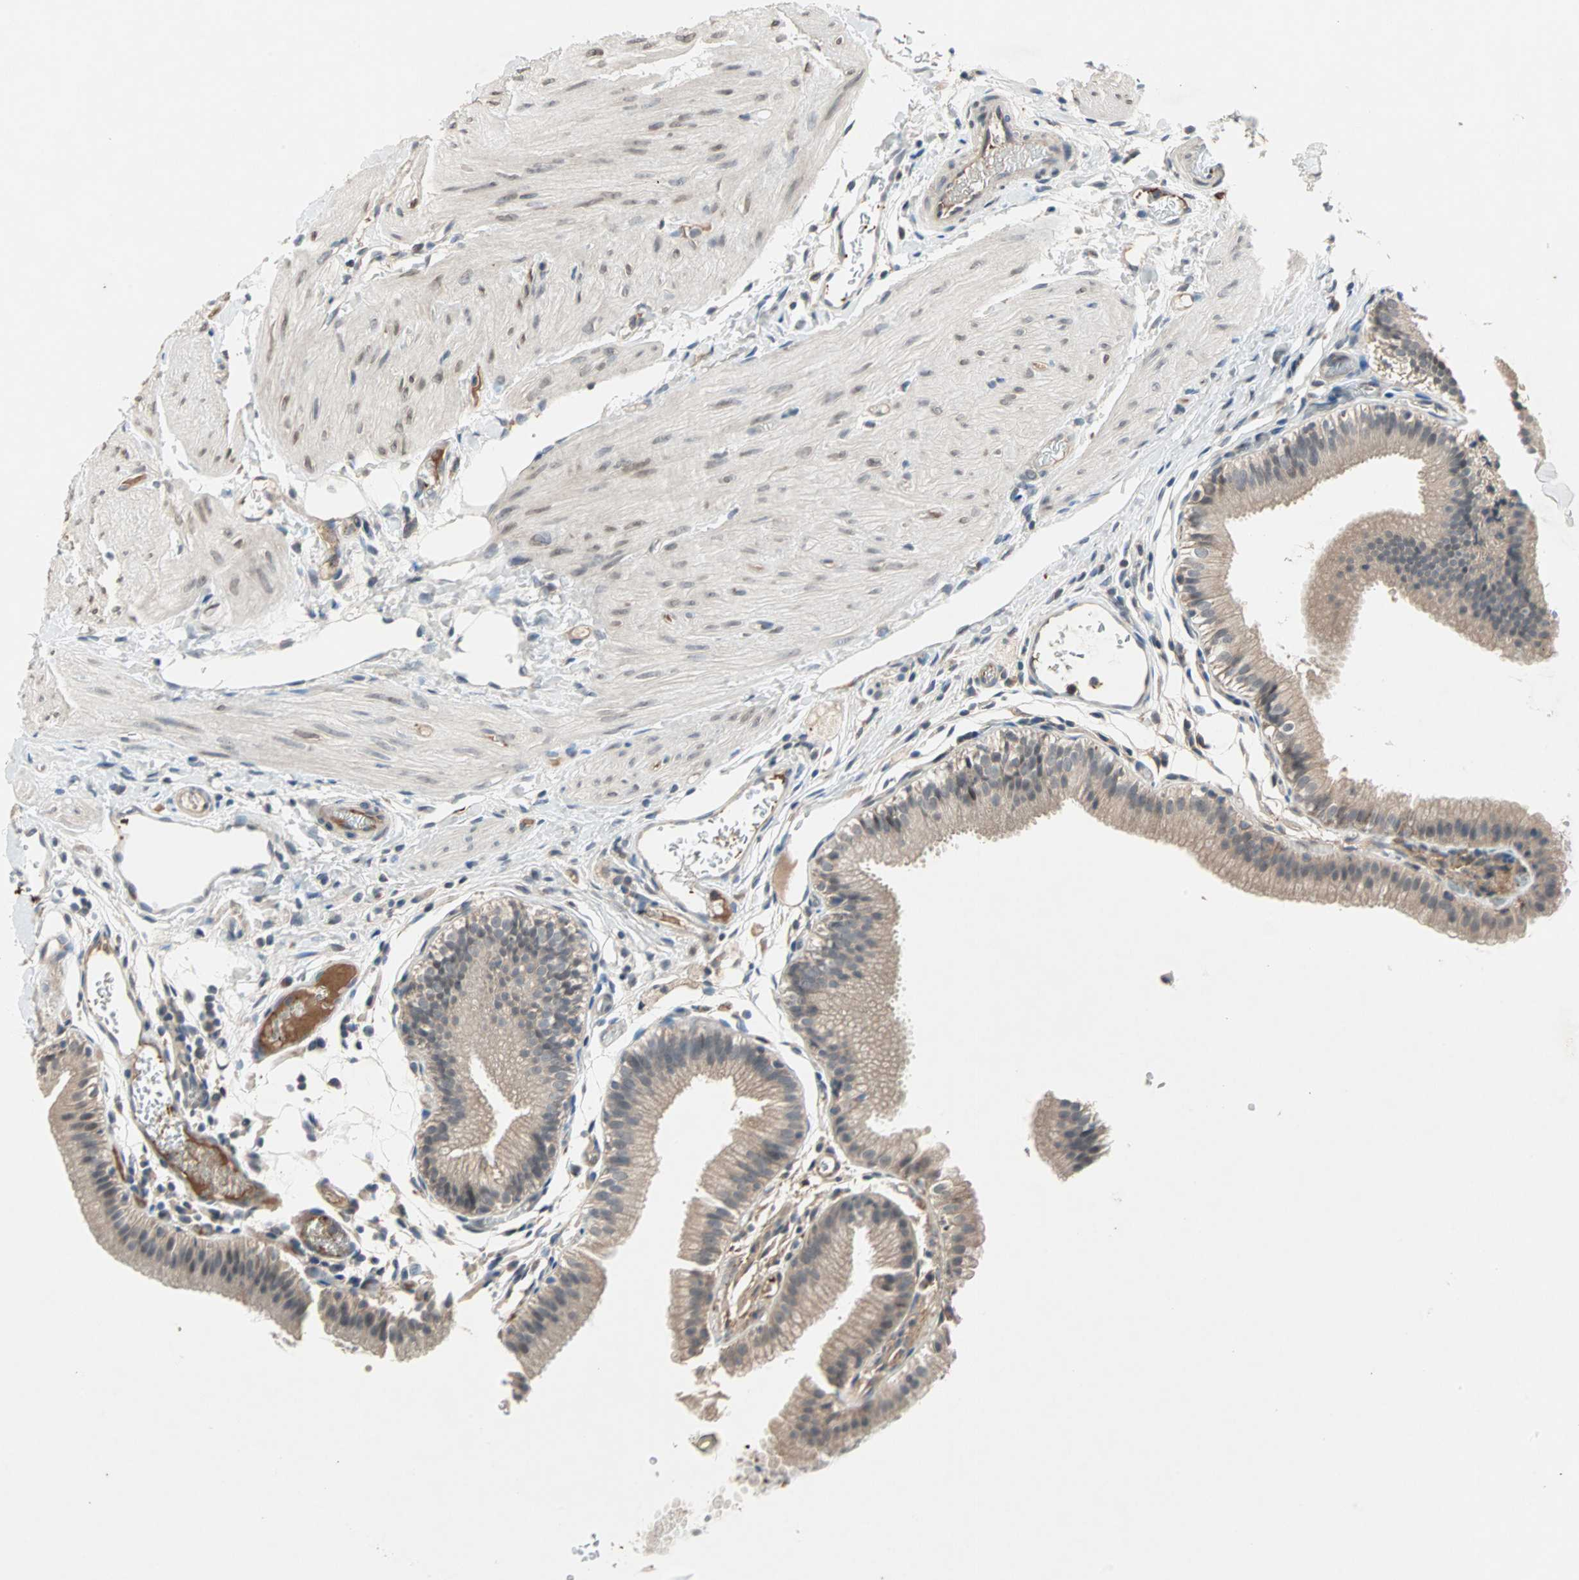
{"staining": {"intensity": "weak", "quantity": "25%-75%", "location": "cytoplasmic/membranous"}, "tissue": "gallbladder", "cell_type": "Glandular cells", "image_type": "normal", "snomed": [{"axis": "morphology", "description": "Normal tissue, NOS"}, {"axis": "topography", "description": "Gallbladder"}], "caption": "Immunohistochemical staining of normal gallbladder exhibits weak cytoplasmic/membranous protein expression in about 25%-75% of glandular cells. The protein is shown in brown color, while the nuclei are stained blue.", "gene": "PROS1", "patient": {"sex": "female", "age": 26}}